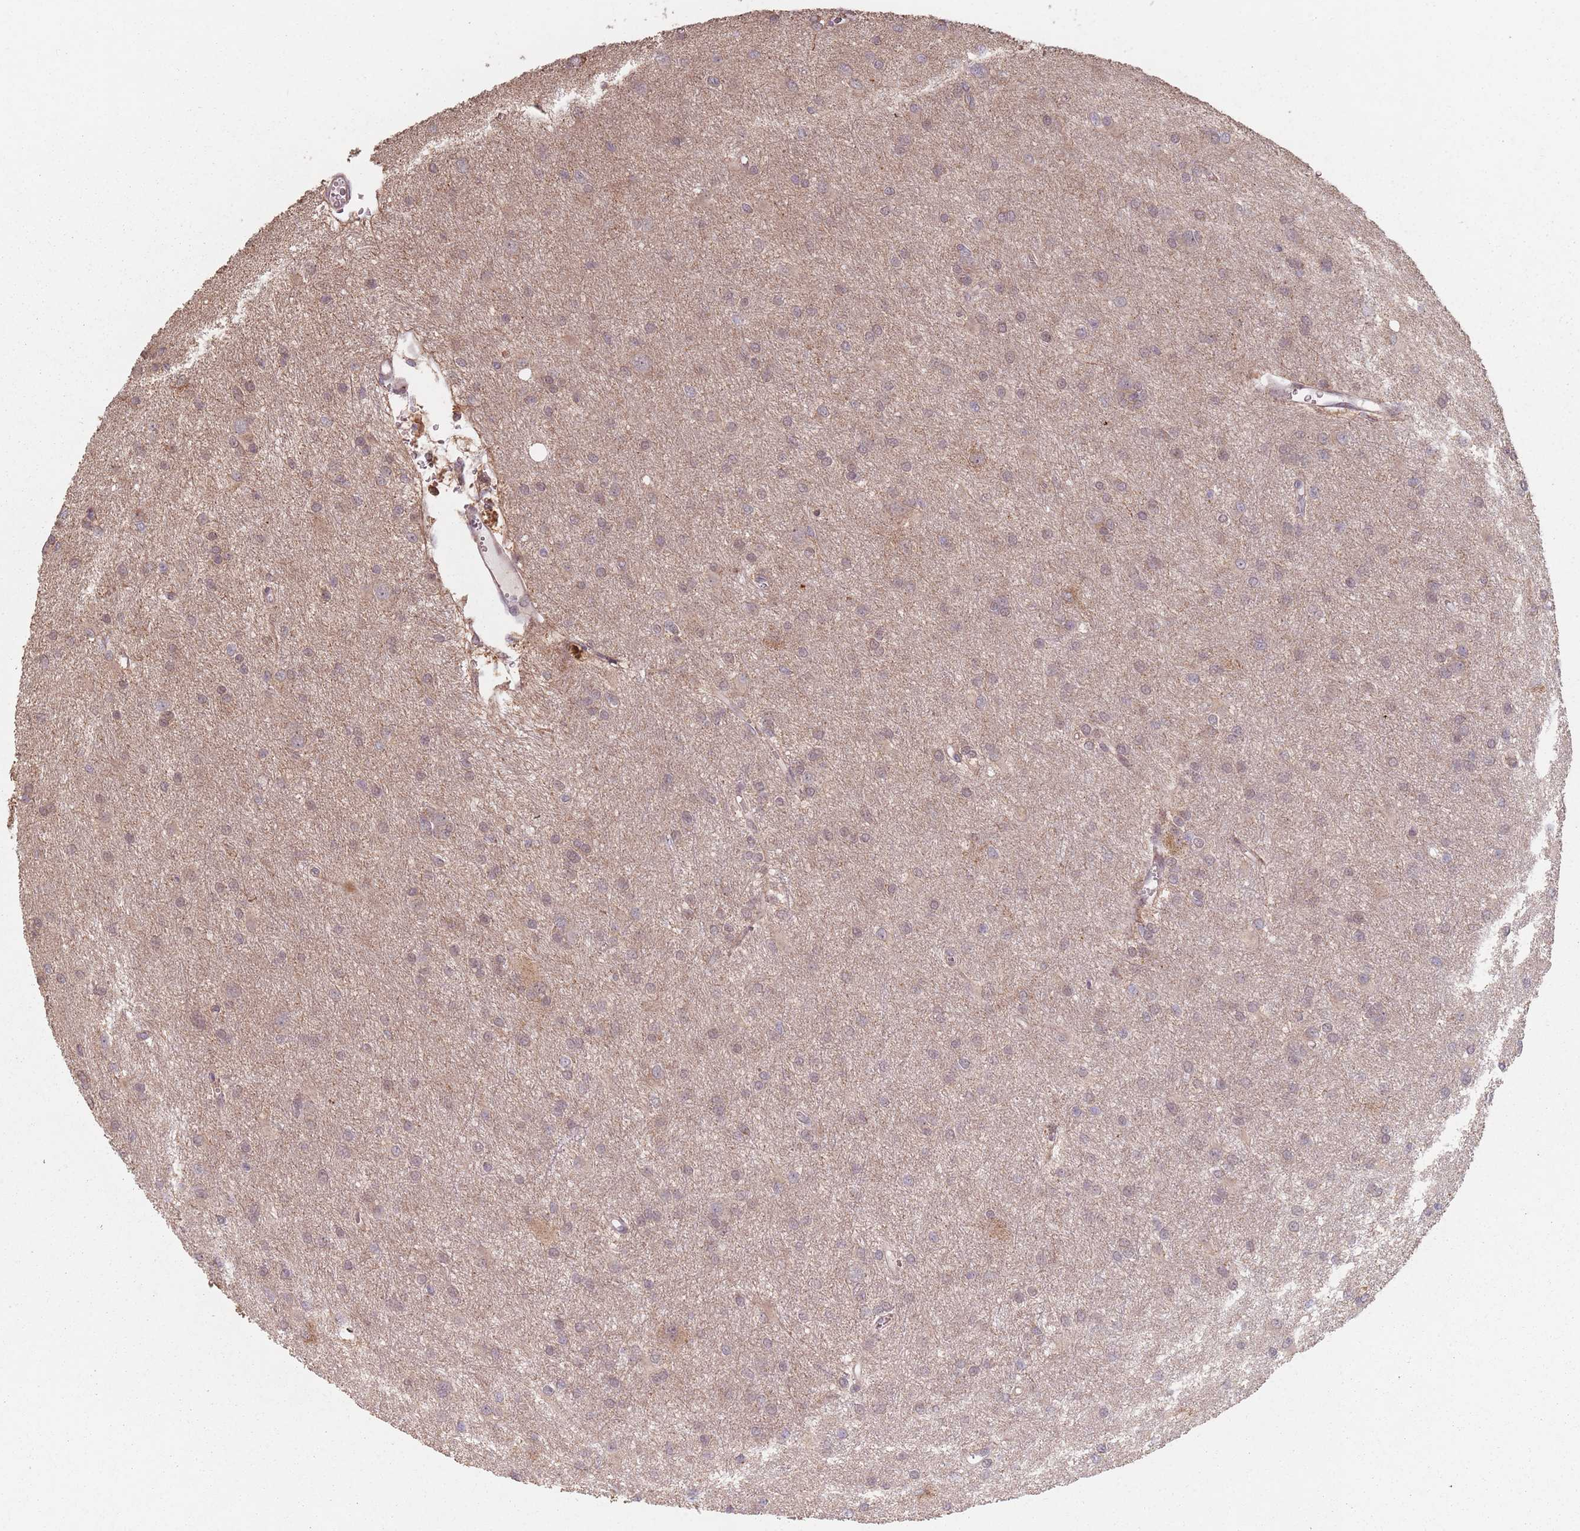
{"staining": {"intensity": "weak", "quantity": ">75%", "location": "cytoplasmic/membranous,nuclear"}, "tissue": "glioma", "cell_type": "Tumor cells", "image_type": "cancer", "snomed": [{"axis": "morphology", "description": "Glioma, malignant, High grade"}, {"axis": "topography", "description": "Brain"}], "caption": "A photomicrograph of malignant glioma (high-grade) stained for a protein exhibits weak cytoplasmic/membranous and nuclear brown staining in tumor cells.", "gene": "VPS52", "patient": {"sex": "female", "age": 50}}